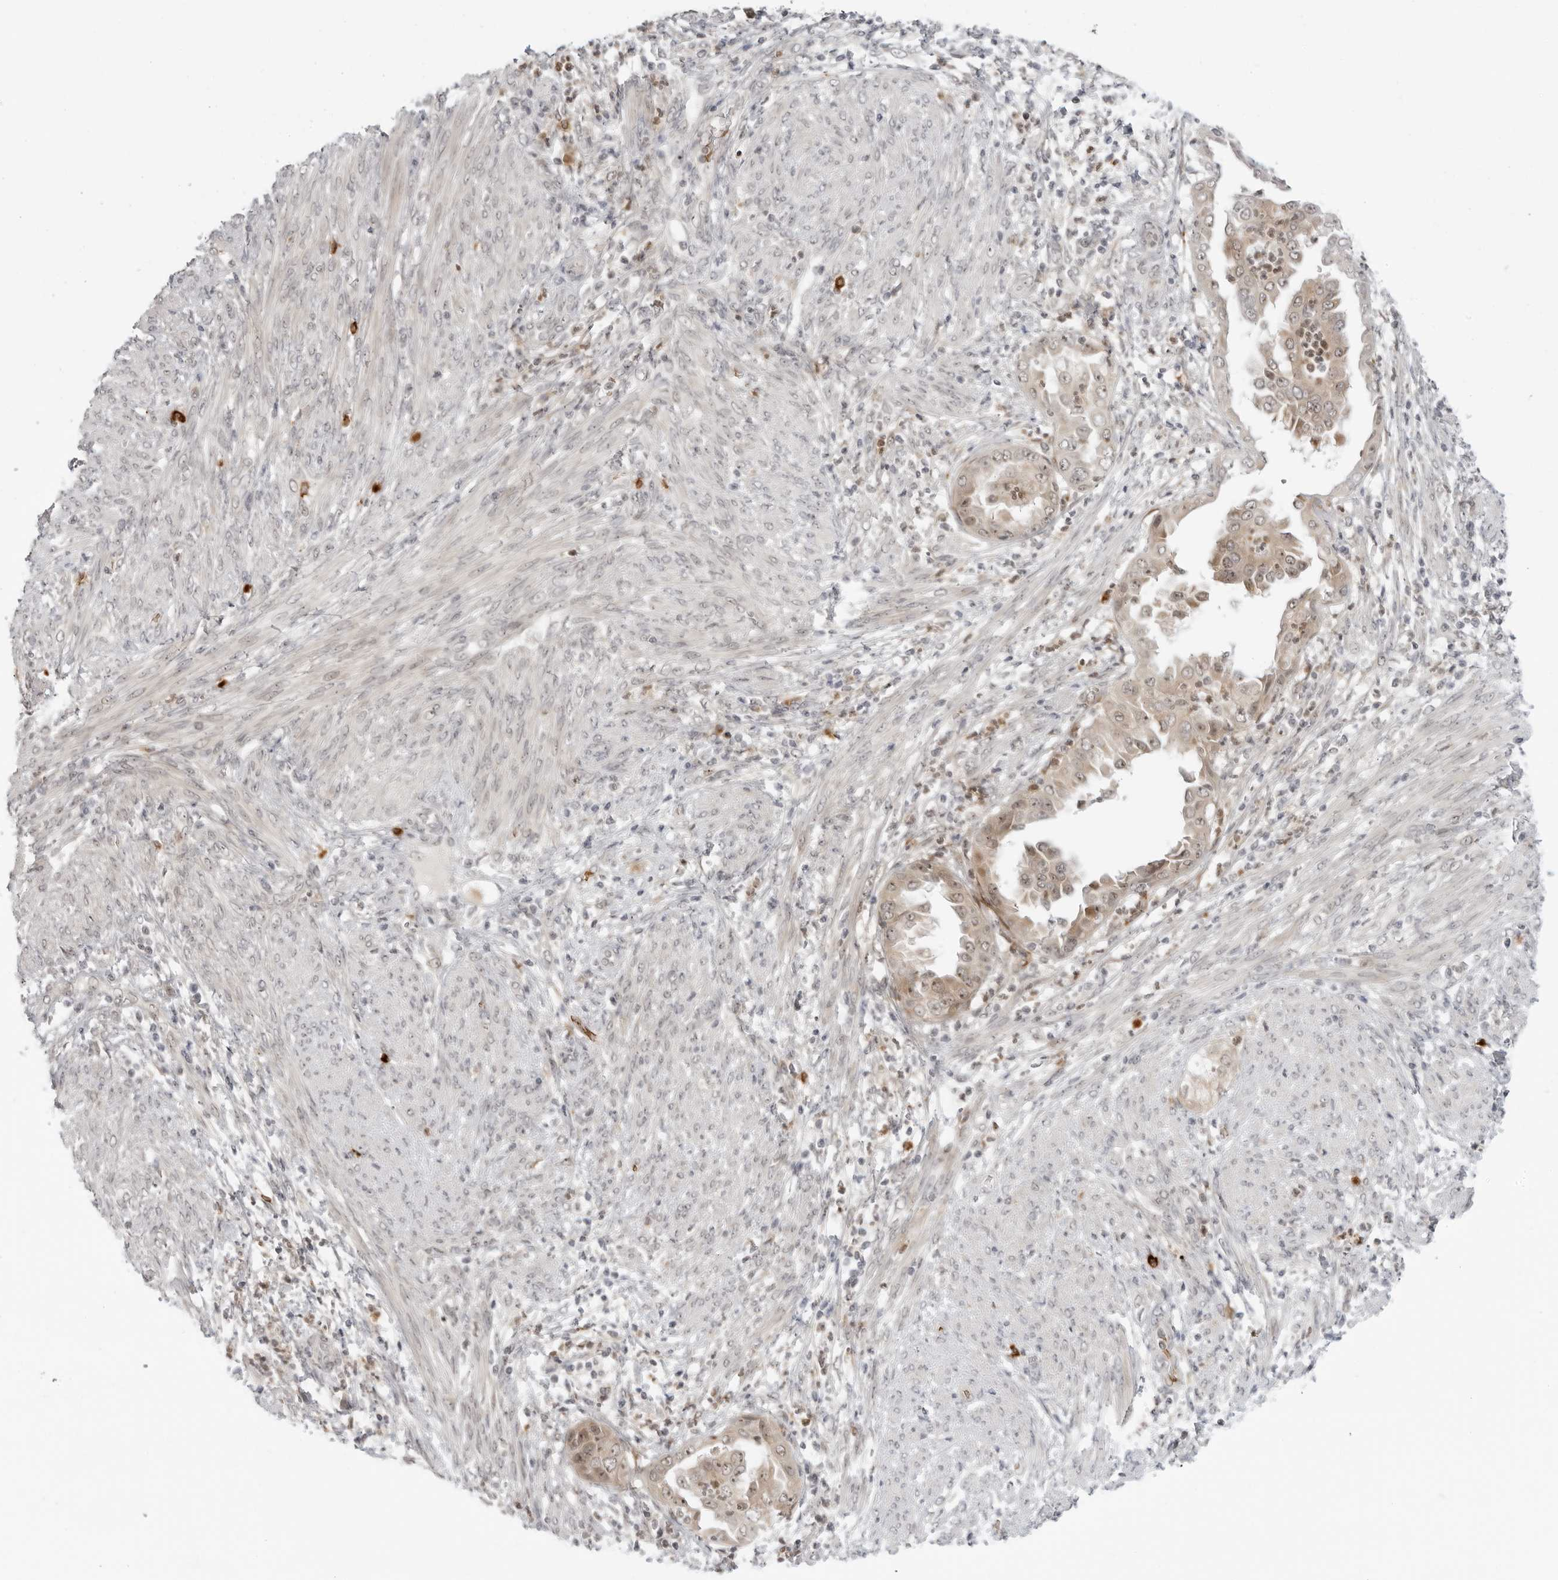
{"staining": {"intensity": "weak", "quantity": ">75%", "location": "cytoplasmic/membranous,nuclear"}, "tissue": "endometrial cancer", "cell_type": "Tumor cells", "image_type": "cancer", "snomed": [{"axis": "morphology", "description": "Adenocarcinoma, NOS"}, {"axis": "topography", "description": "Endometrium"}], "caption": "Endometrial cancer was stained to show a protein in brown. There is low levels of weak cytoplasmic/membranous and nuclear positivity in approximately >75% of tumor cells.", "gene": "SUGCT", "patient": {"sex": "female", "age": 85}}